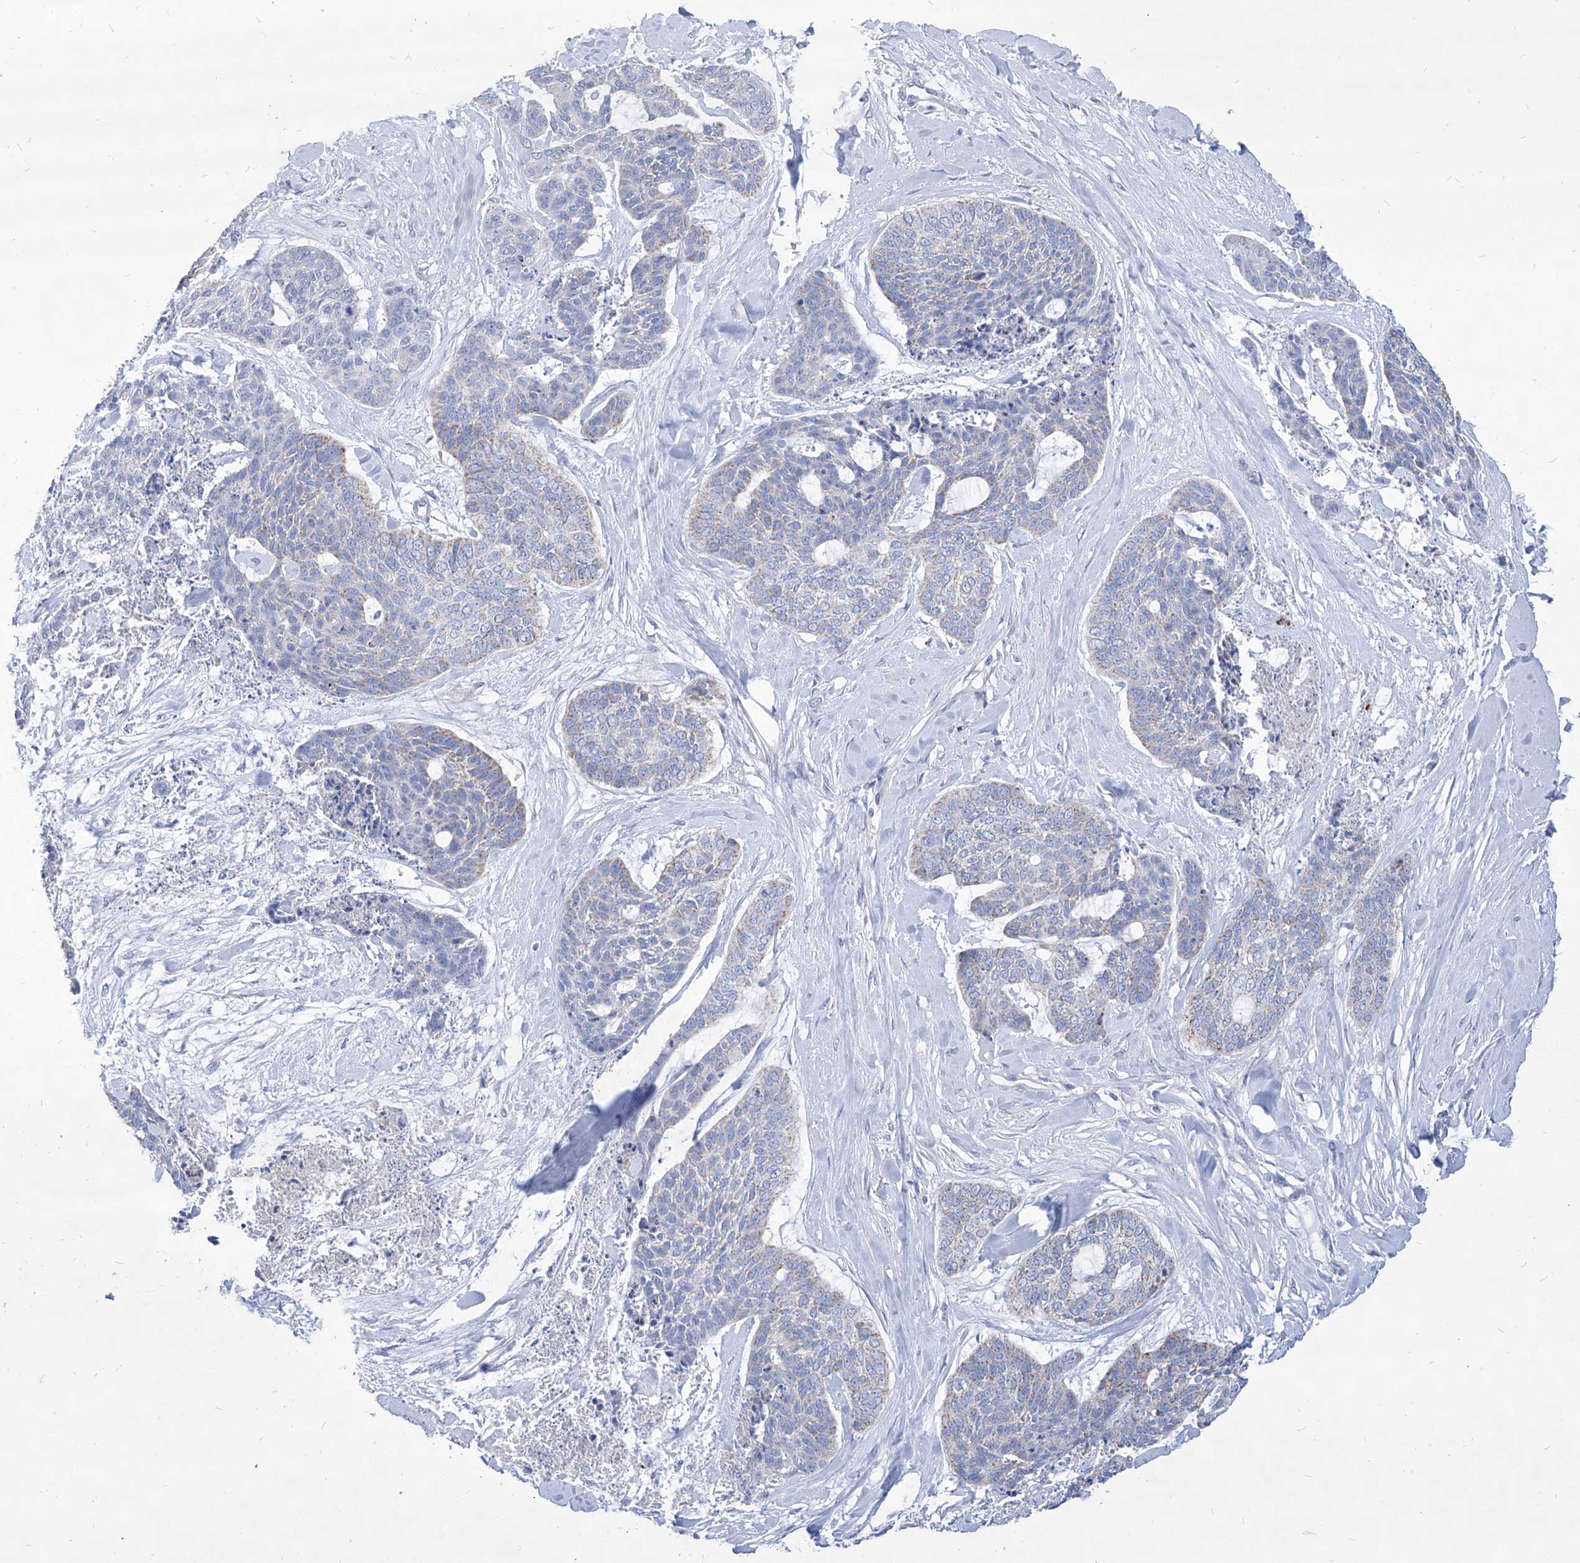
{"staining": {"intensity": "negative", "quantity": "none", "location": "none"}, "tissue": "skin cancer", "cell_type": "Tumor cells", "image_type": "cancer", "snomed": [{"axis": "morphology", "description": "Basal cell carcinoma"}, {"axis": "topography", "description": "Skin"}], "caption": "Skin basal cell carcinoma was stained to show a protein in brown. There is no significant expression in tumor cells. (DAB immunohistochemistry (IHC) with hematoxylin counter stain).", "gene": "COQ3", "patient": {"sex": "female", "age": 64}}